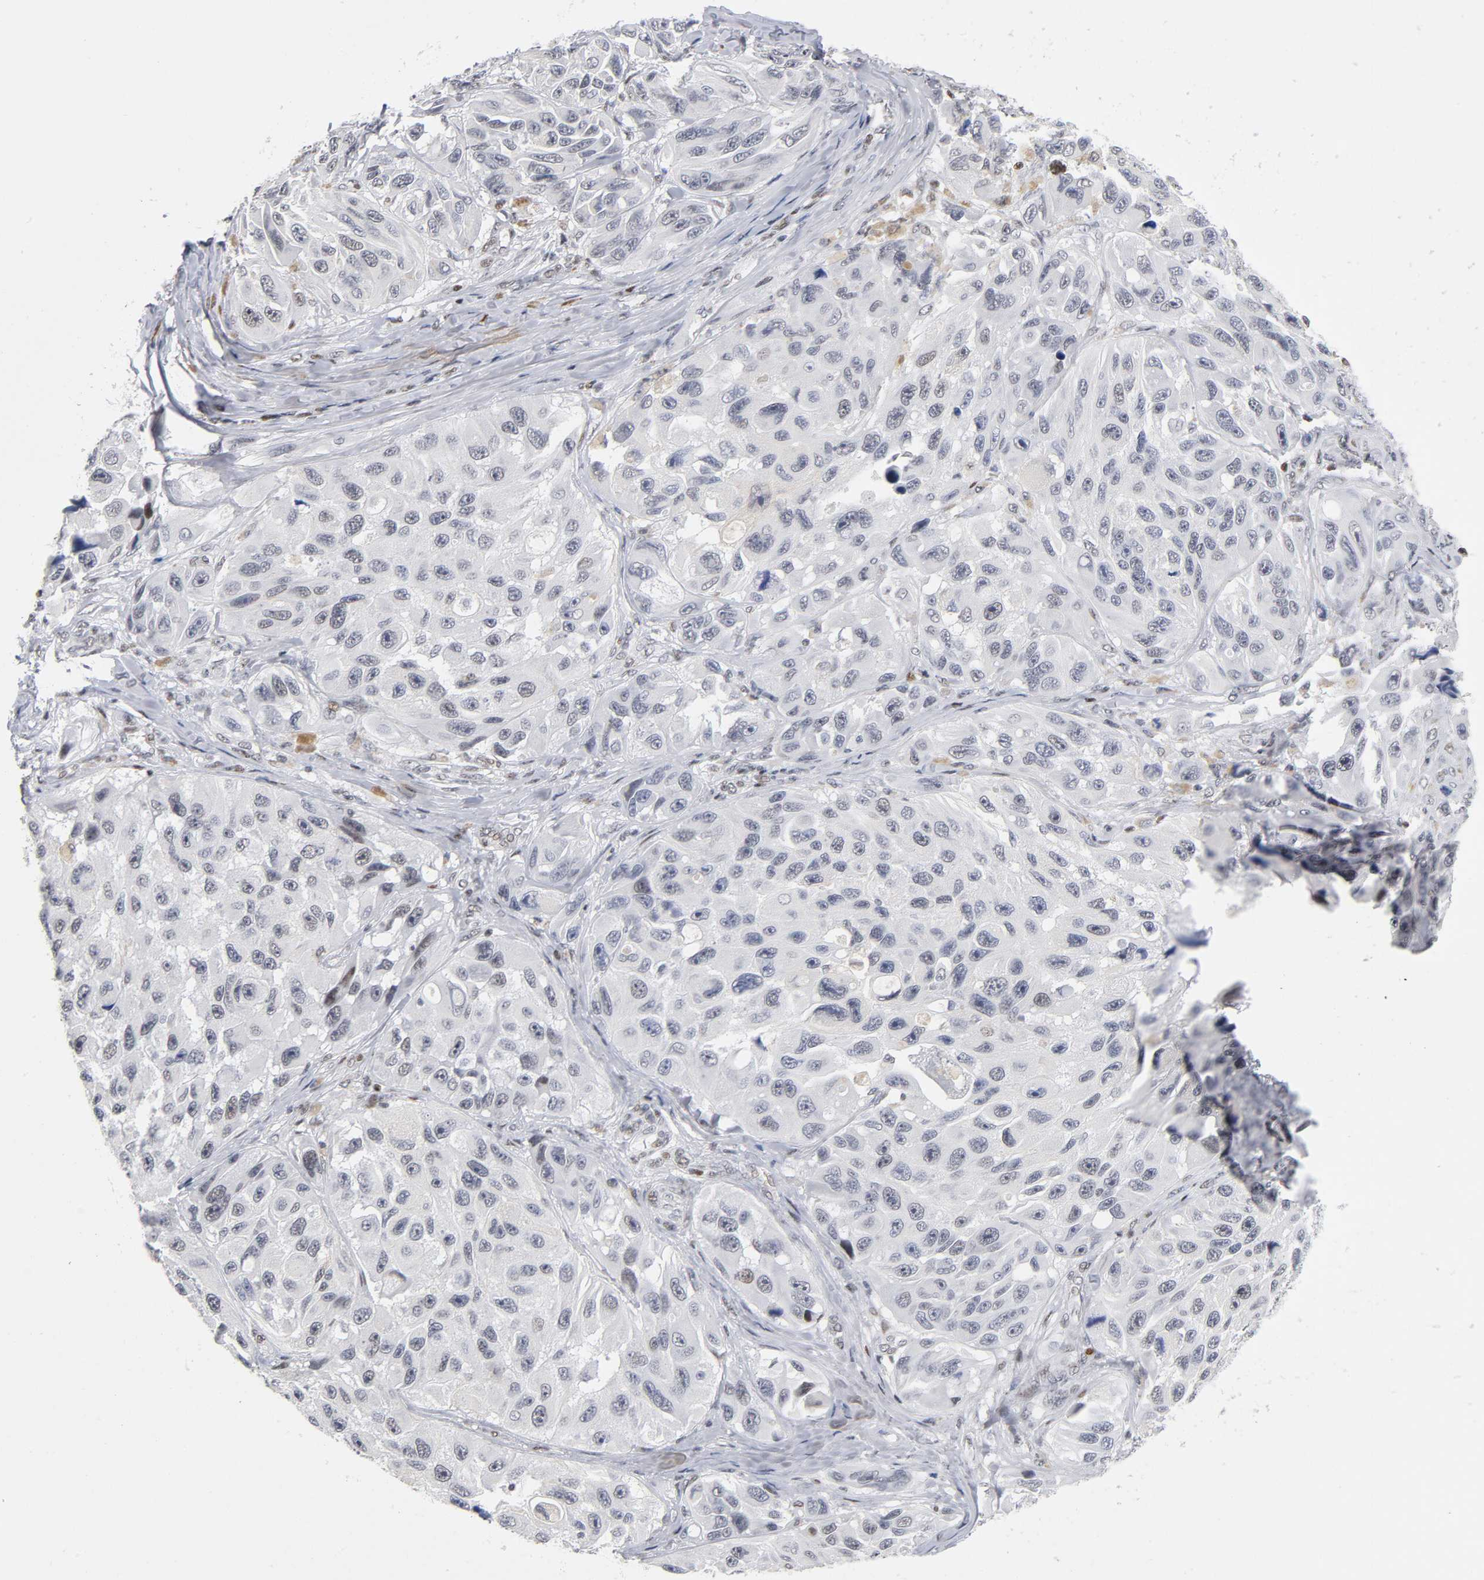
{"staining": {"intensity": "negative", "quantity": "none", "location": "none"}, "tissue": "melanoma", "cell_type": "Tumor cells", "image_type": "cancer", "snomed": [{"axis": "morphology", "description": "Malignant melanoma, NOS"}, {"axis": "topography", "description": "Skin"}], "caption": "Melanoma was stained to show a protein in brown. There is no significant positivity in tumor cells. Nuclei are stained in blue.", "gene": "SP3", "patient": {"sex": "female", "age": 73}}